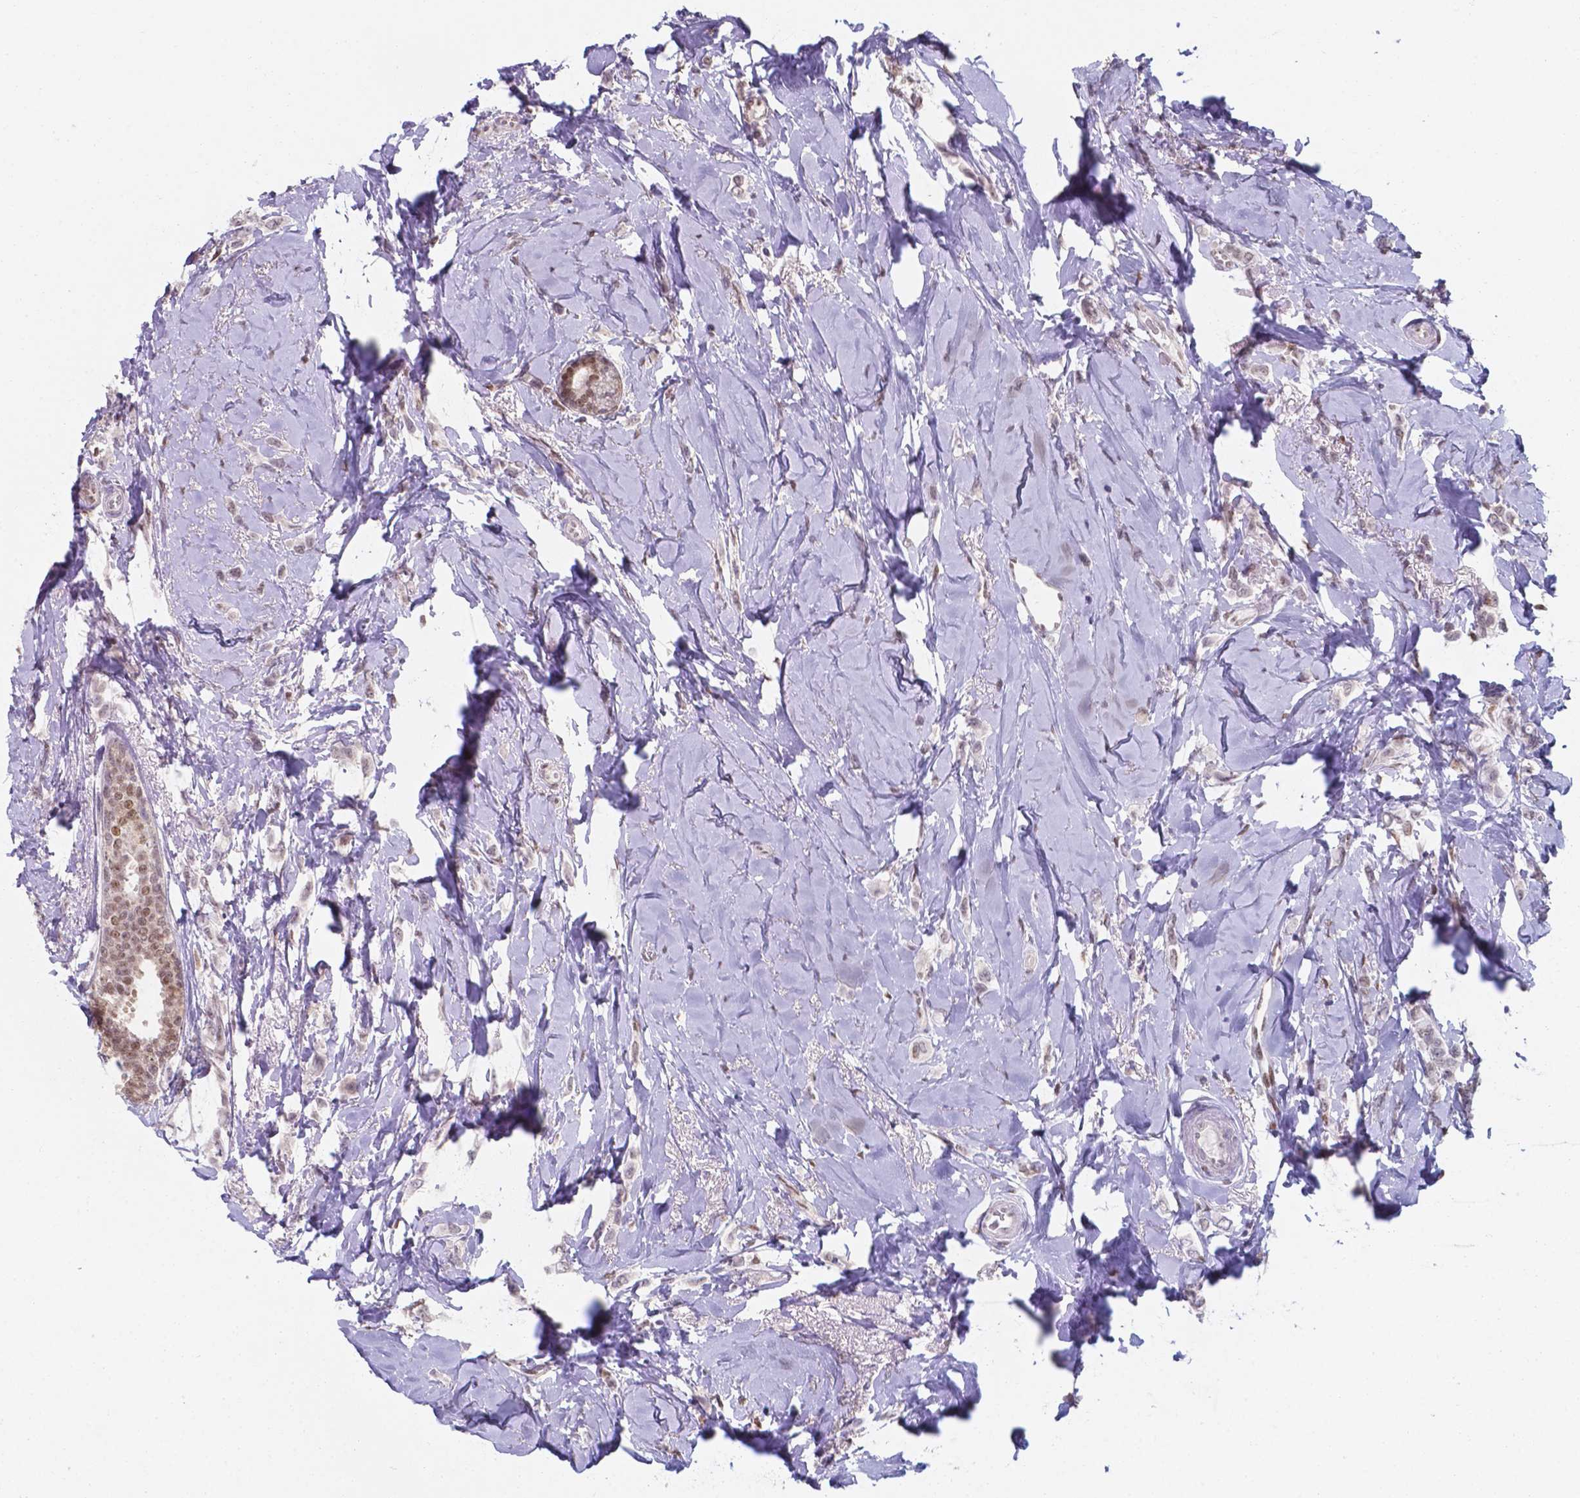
{"staining": {"intensity": "weak", "quantity": ">75%", "location": "nuclear"}, "tissue": "breast cancer", "cell_type": "Tumor cells", "image_type": "cancer", "snomed": [{"axis": "morphology", "description": "Lobular carcinoma"}, {"axis": "topography", "description": "Breast"}], "caption": "Human breast cancer (lobular carcinoma) stained with a protein marker demonstrates weak staining in tumor cells.", "gene": "UBE2E2", "patient": {"sex": "female", "age": 66}}